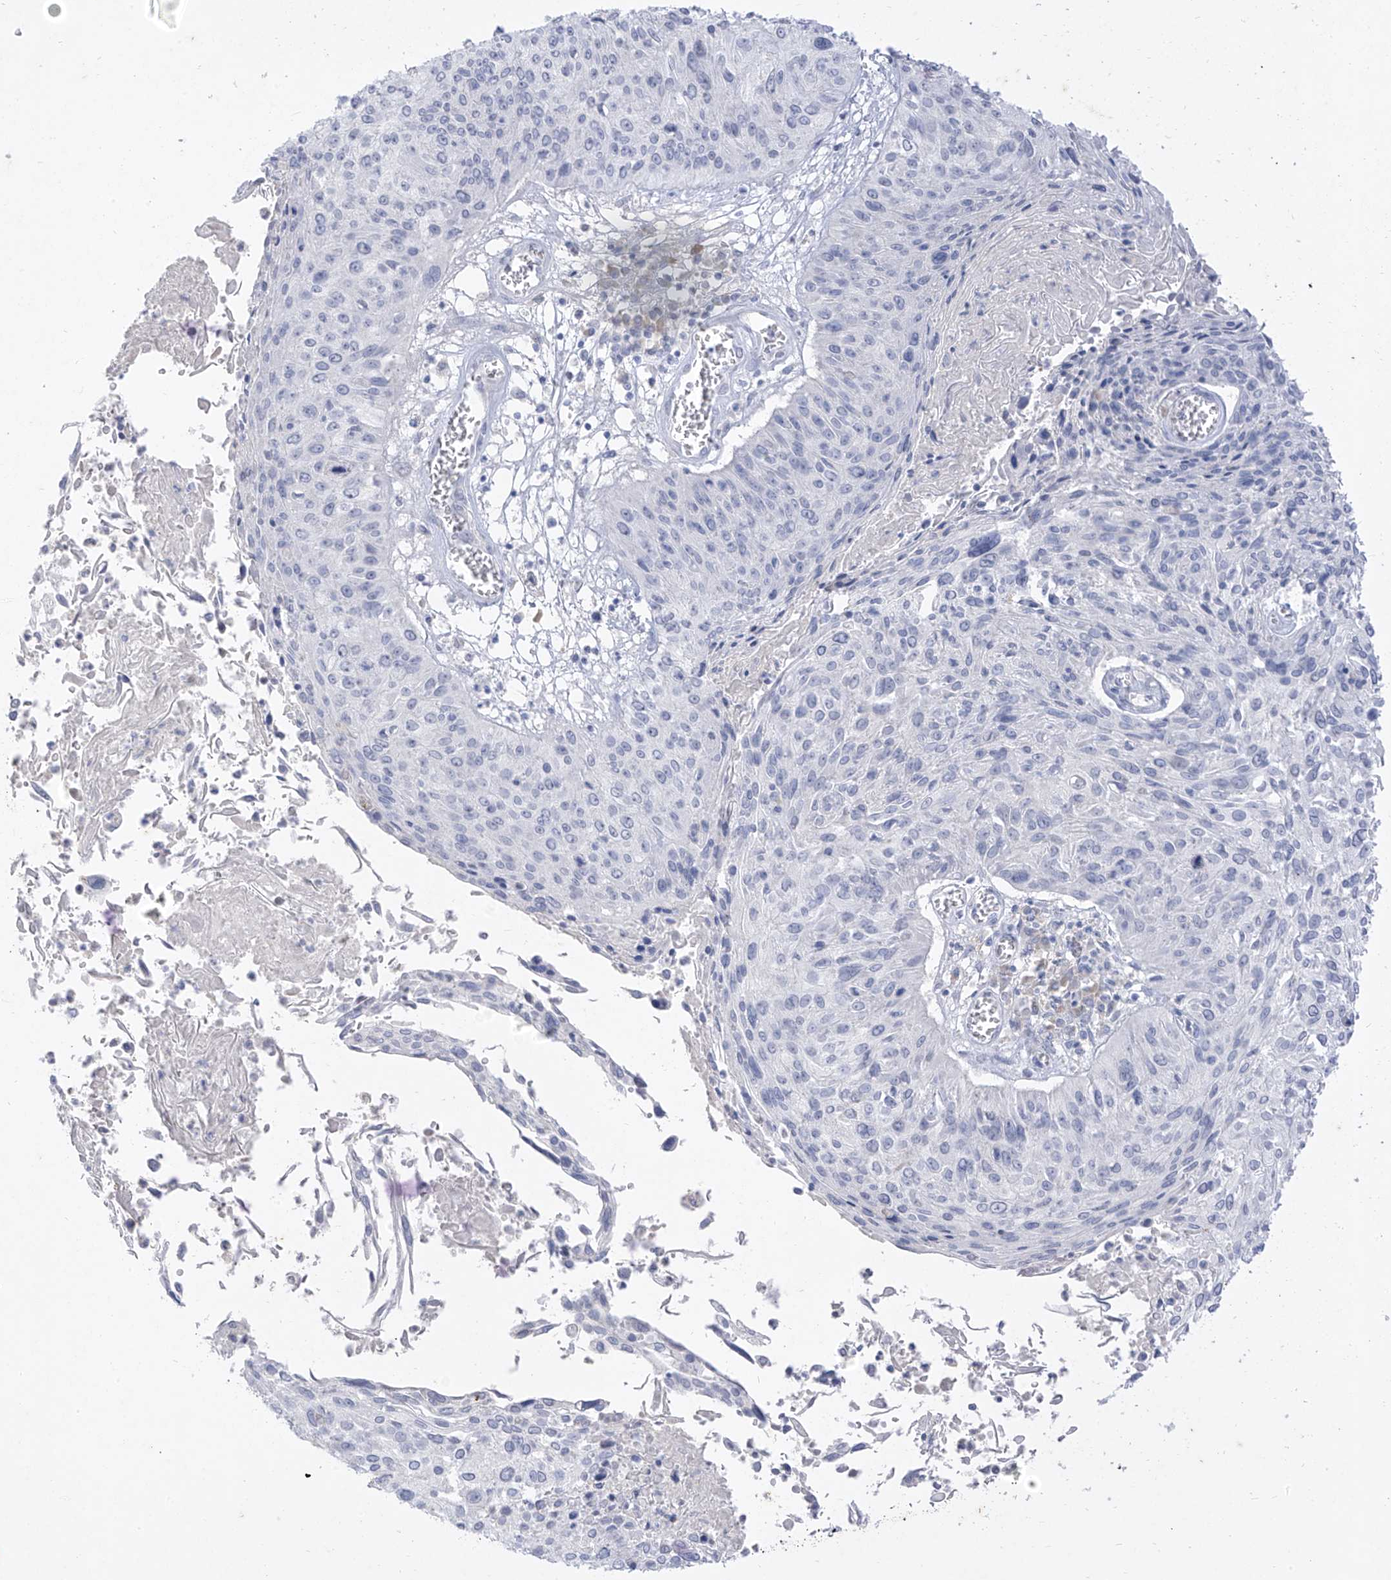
{"staining": {"intensity": "negative", "quantity": "none", "location": "none"}, "tissue": "cervical cancer", "cell_type": "Tumor cells", "image_type": "cancer", "snomed": [{"axis": "morphology", "description": "Squamous cell carcinoma, NOS"}, {"axis": "topography", "description": "Cervix"}], "caption": "DAB immunohistochemical staining of human cervical cancer shows no significant expression in tumor cells.", "gene": "TGM4", "patient": {"sex": "female", "age": 51}}